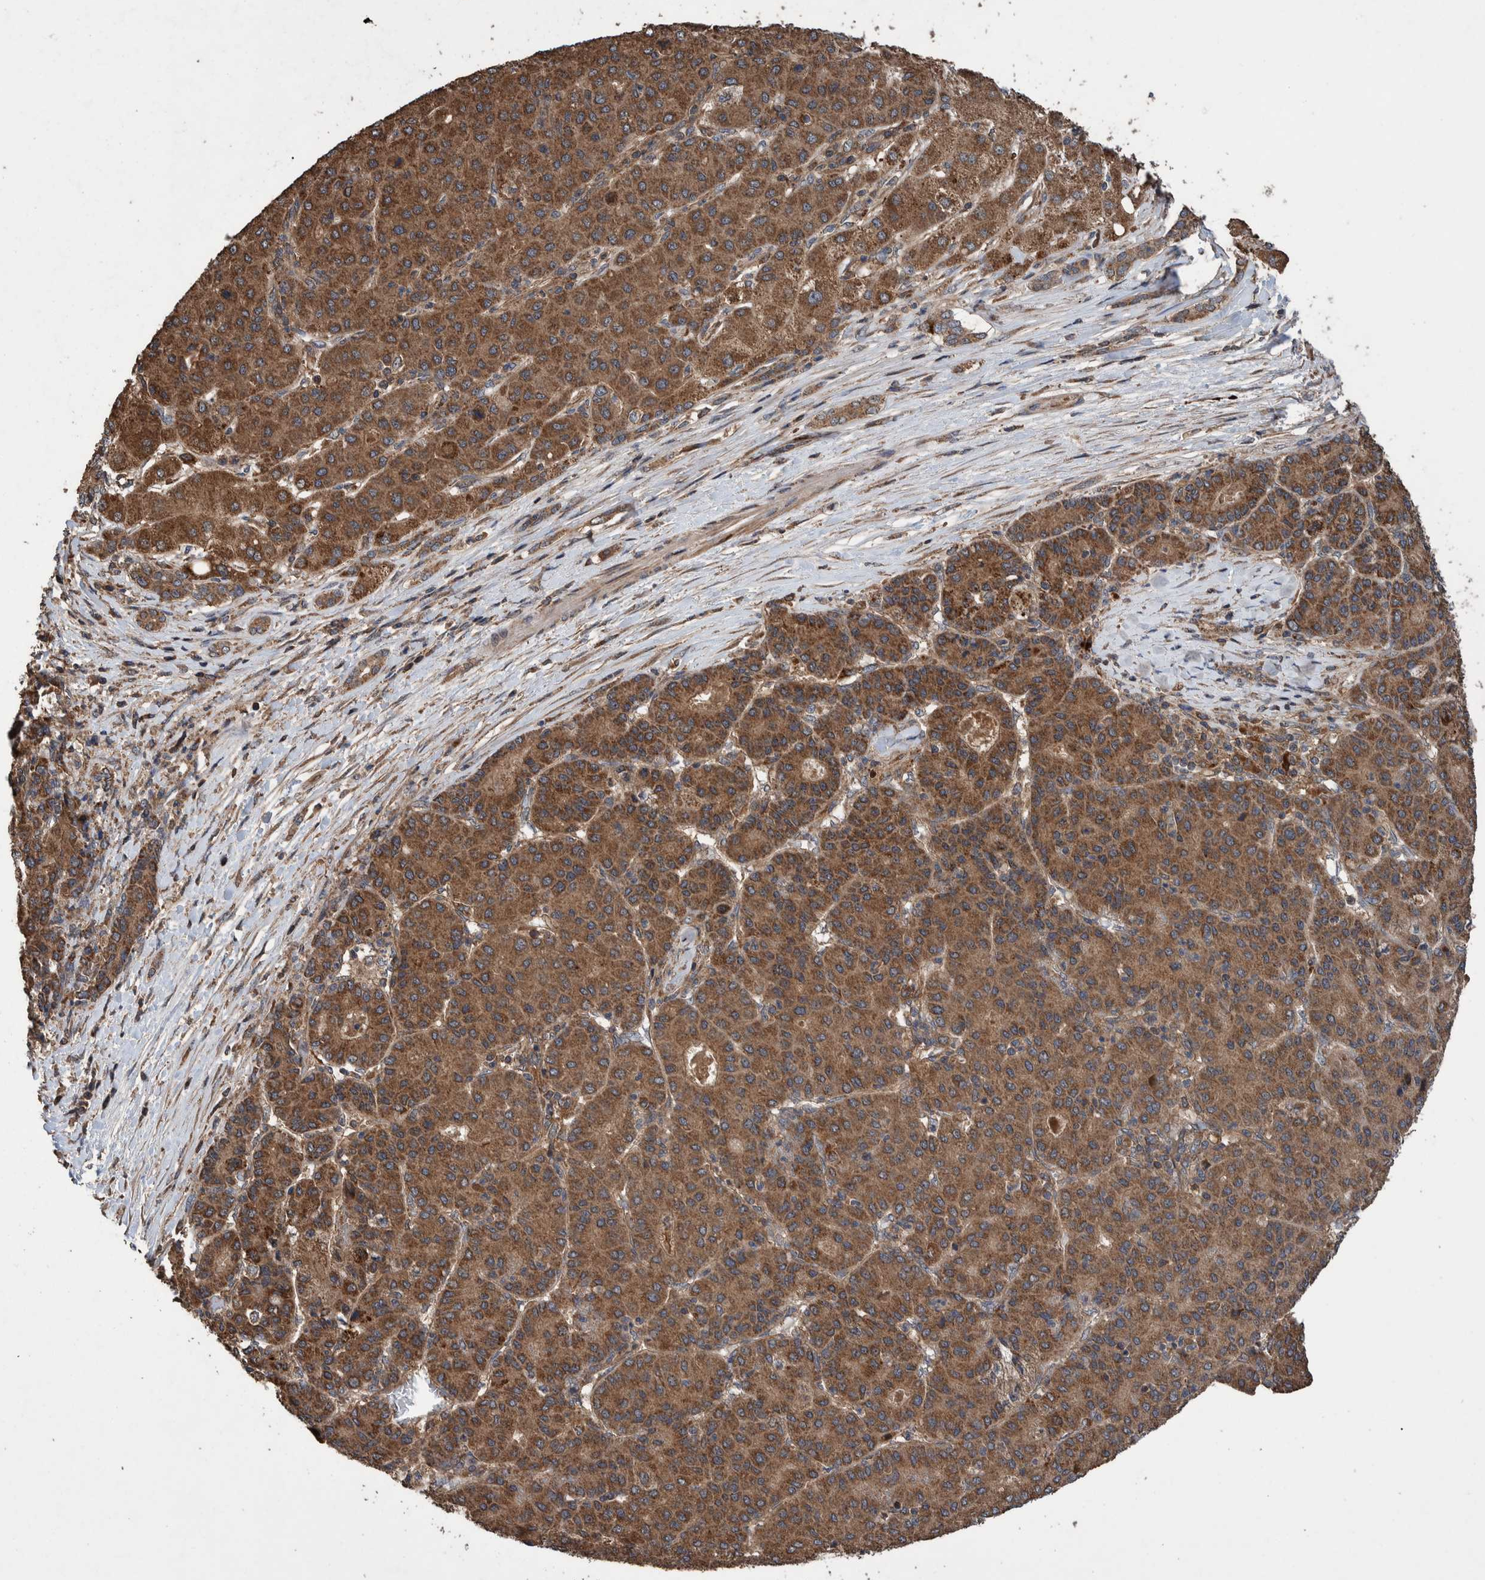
{"staining": {"intensity": "moderate", "quantity": ">75%", "location": "cytoplasmic/membranous"}, "tissue": "liver cancer", "cell_type": "Tumor cells", "image_type": "cancer", "snomed": [{"axis": "morphology", "description": "Carcinoma, Hepatocellular, NOS"}, {"axis": "topography", "description": "Liver"}], "caption": "Liver hepatocellular carcinoma tissue shows moderate cytoplasmic/membranous staining in approximately >75% of tumor cells", "gene": "TRIM16", "patient": {"sex": "male", "age": 65}}